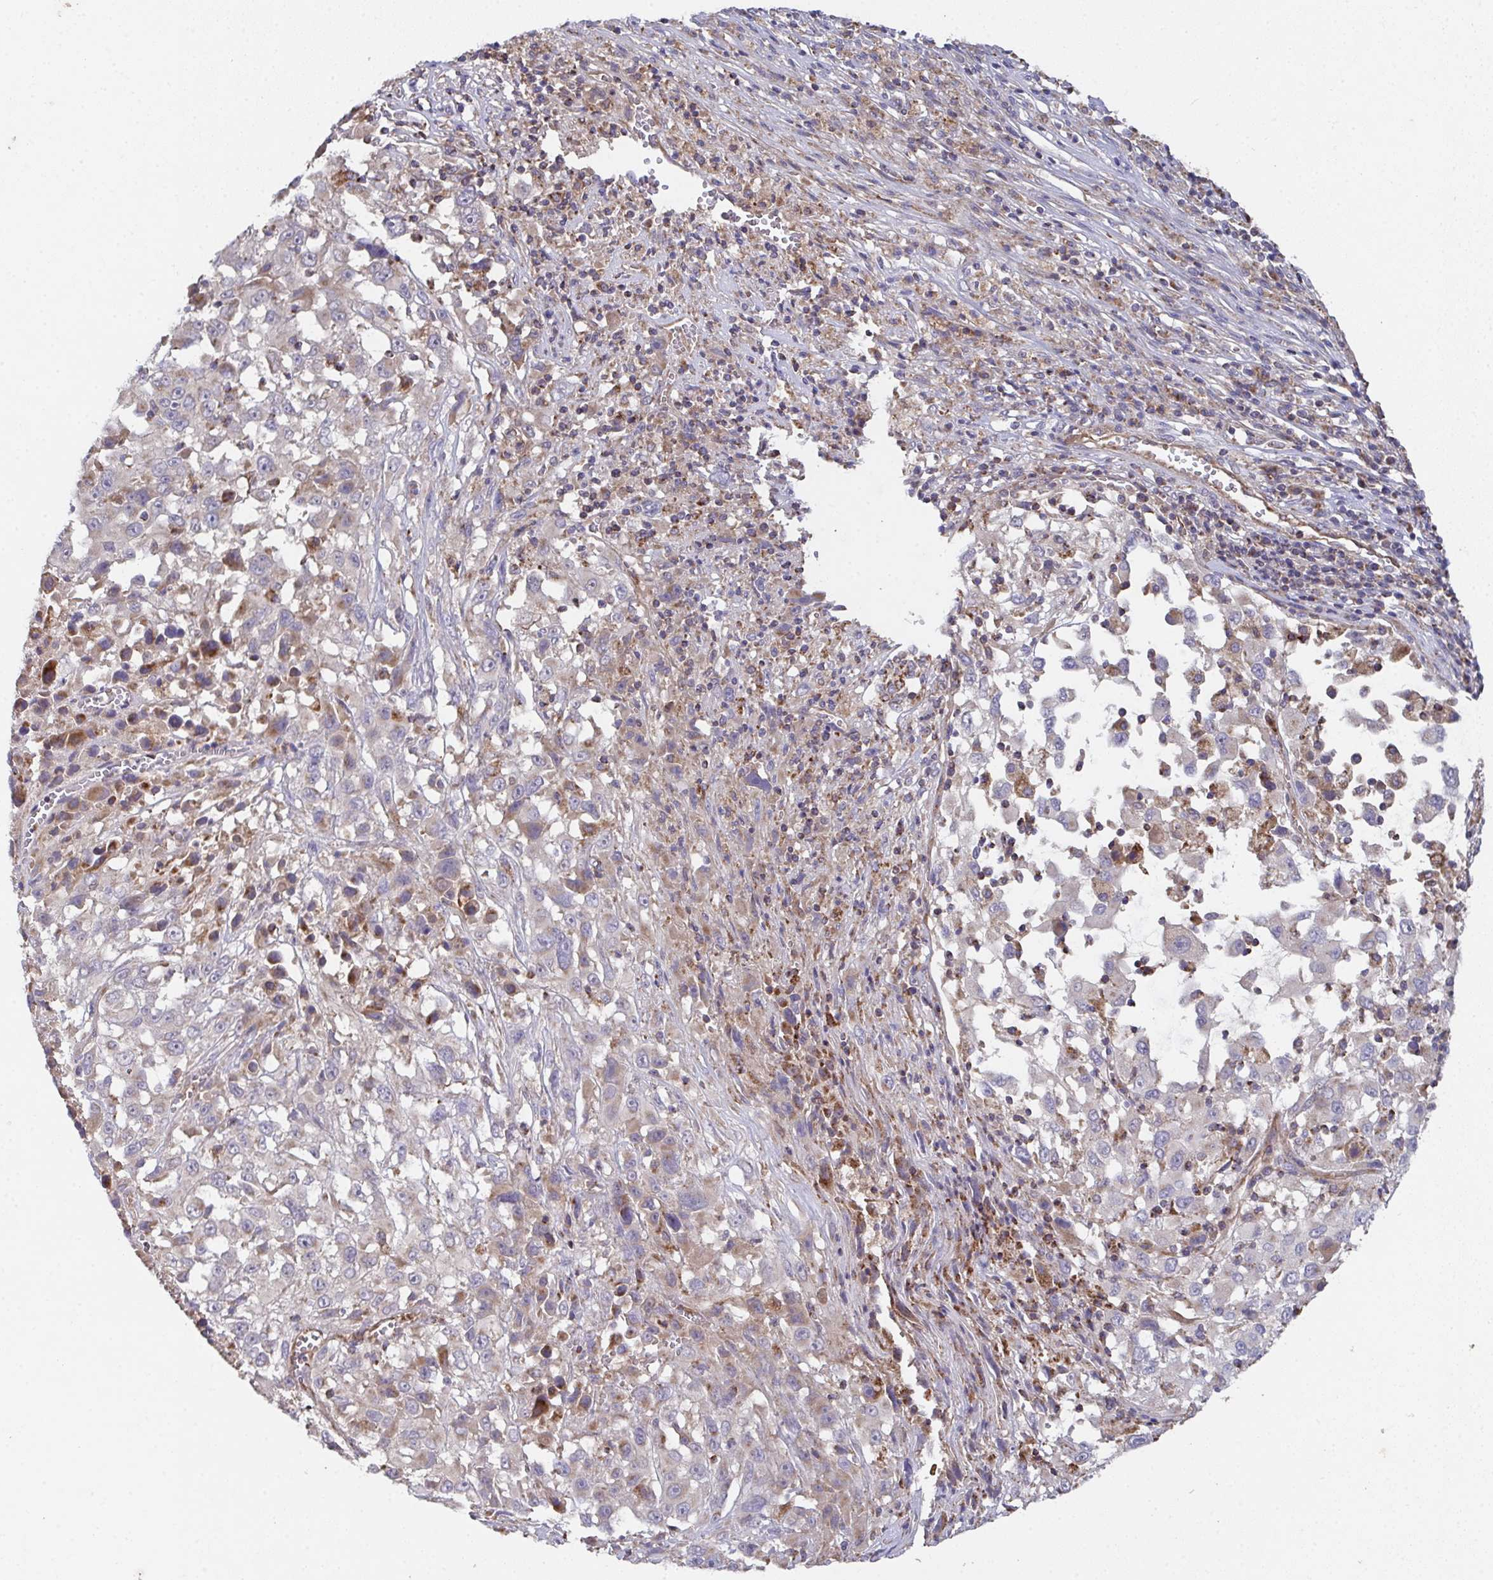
{"staining": {"intensity": "negative", "quantity": "none", "location": "none"}, "tissue": "melanoma", "cell_type": "Tumor cells", "image_type": "cancer", "snomed": [{"axis": "morphology", "description": "Malignant melanoma, Metastatic site"}, {"axis": "topography", "description": "Soft tissue"}], "caption": "A photomicrograph of melanoma stained for a protein shows no brown staining in tumor cells. Brightfield microscopy of immunohistochemistry stained with DAB (brown) and hematoxylin (blue), captured at high magnification.", "gene": "MT-ND3", "patient": {"sex": "male", "age": 50}}